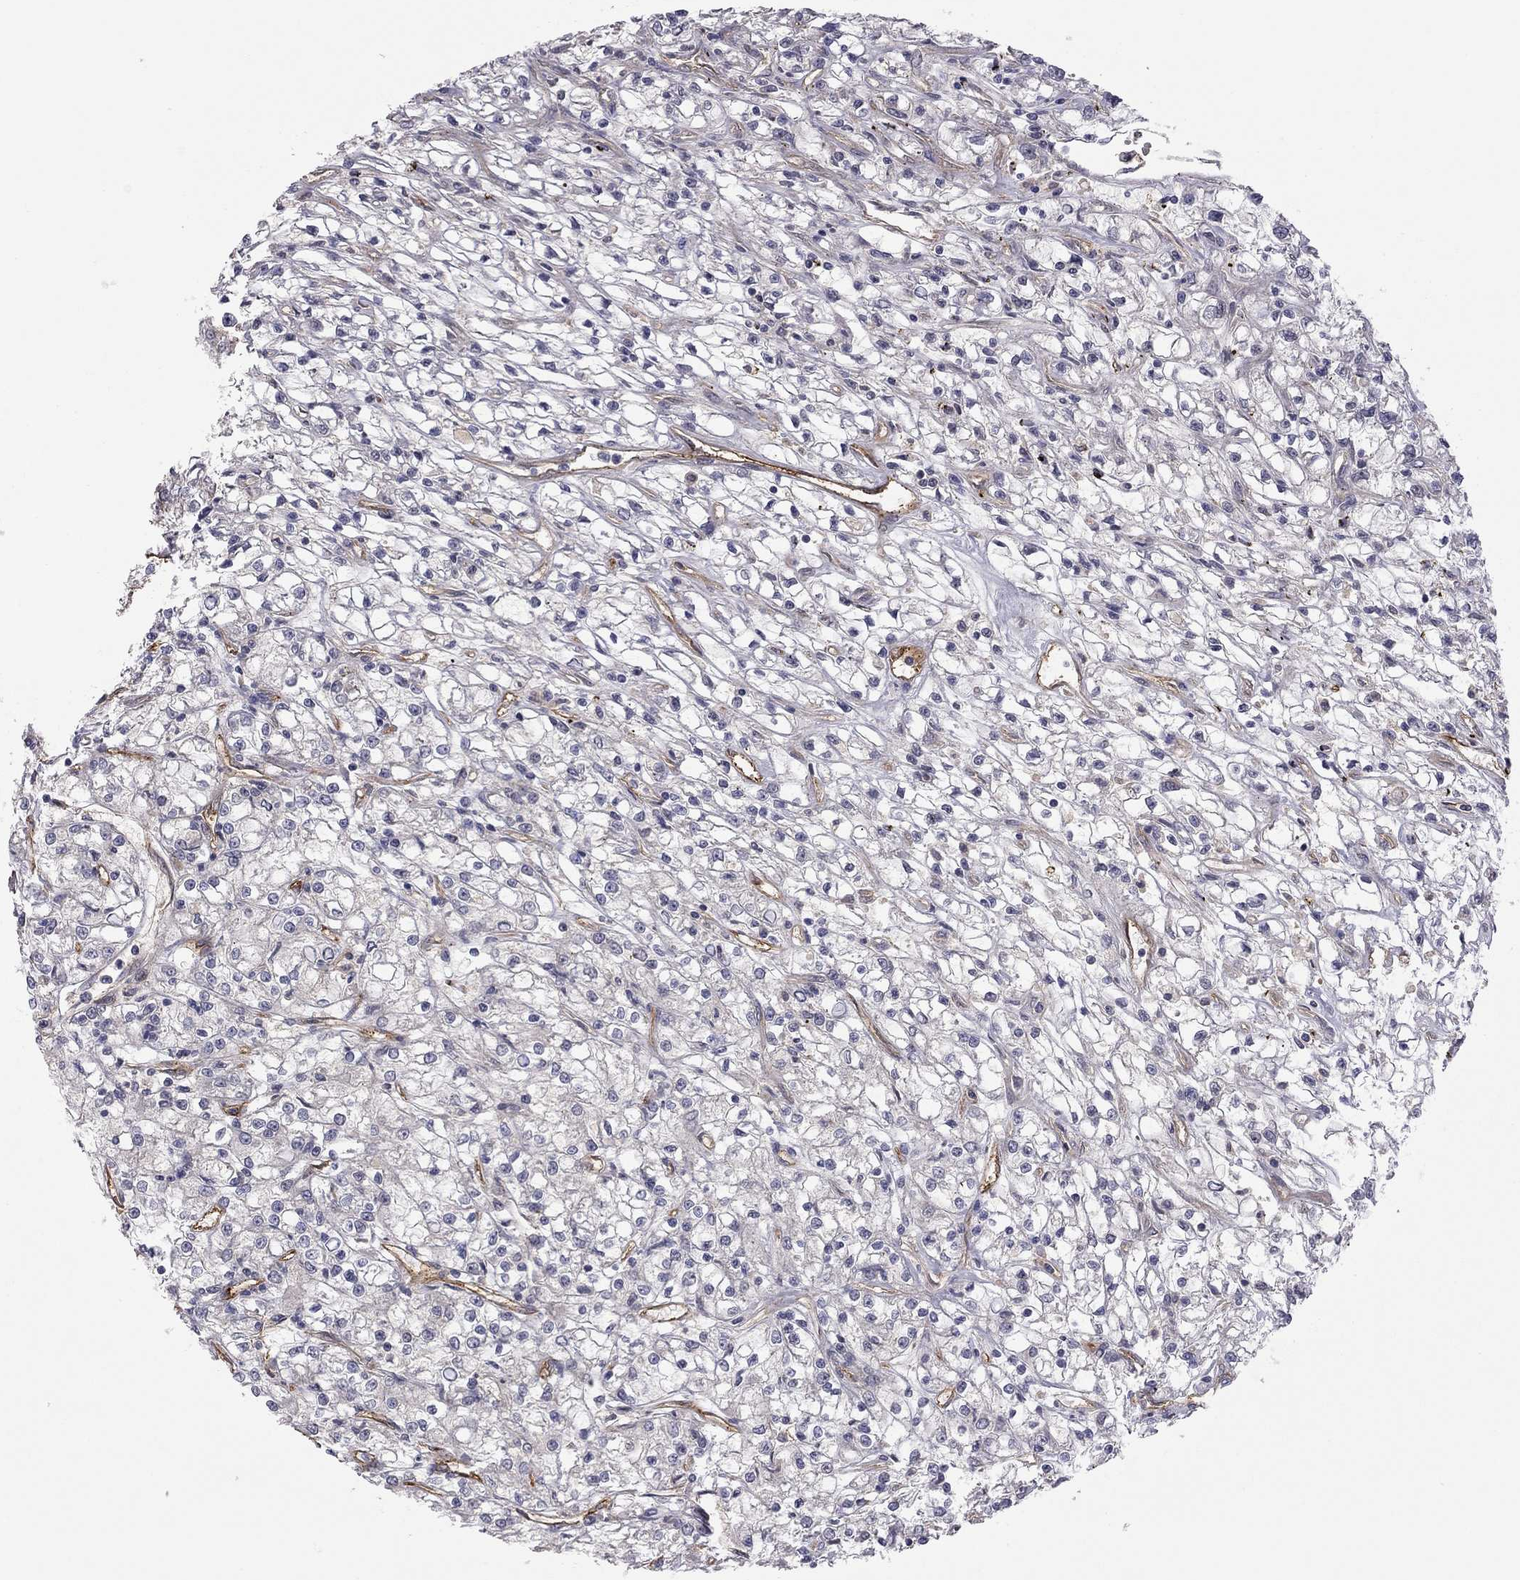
{"staining": {"intensity": "negative", "quantity": "none", "location": "none"}, "tissue": "renal cancer", "cell_type": "Tumor cells", "image_type": "cancer", "snomed": [{"axis": "morphology", "description": "Adenocarcinoma, NOS"}, {"axis": "topography", "description": "Kidney"}], "caption": "DAB immunohistochemical staining of renal cancer displays no significant expression in tumor cells.", "gene": "EXOC3L2", "patient": {"sex": "female", "age": 59}}